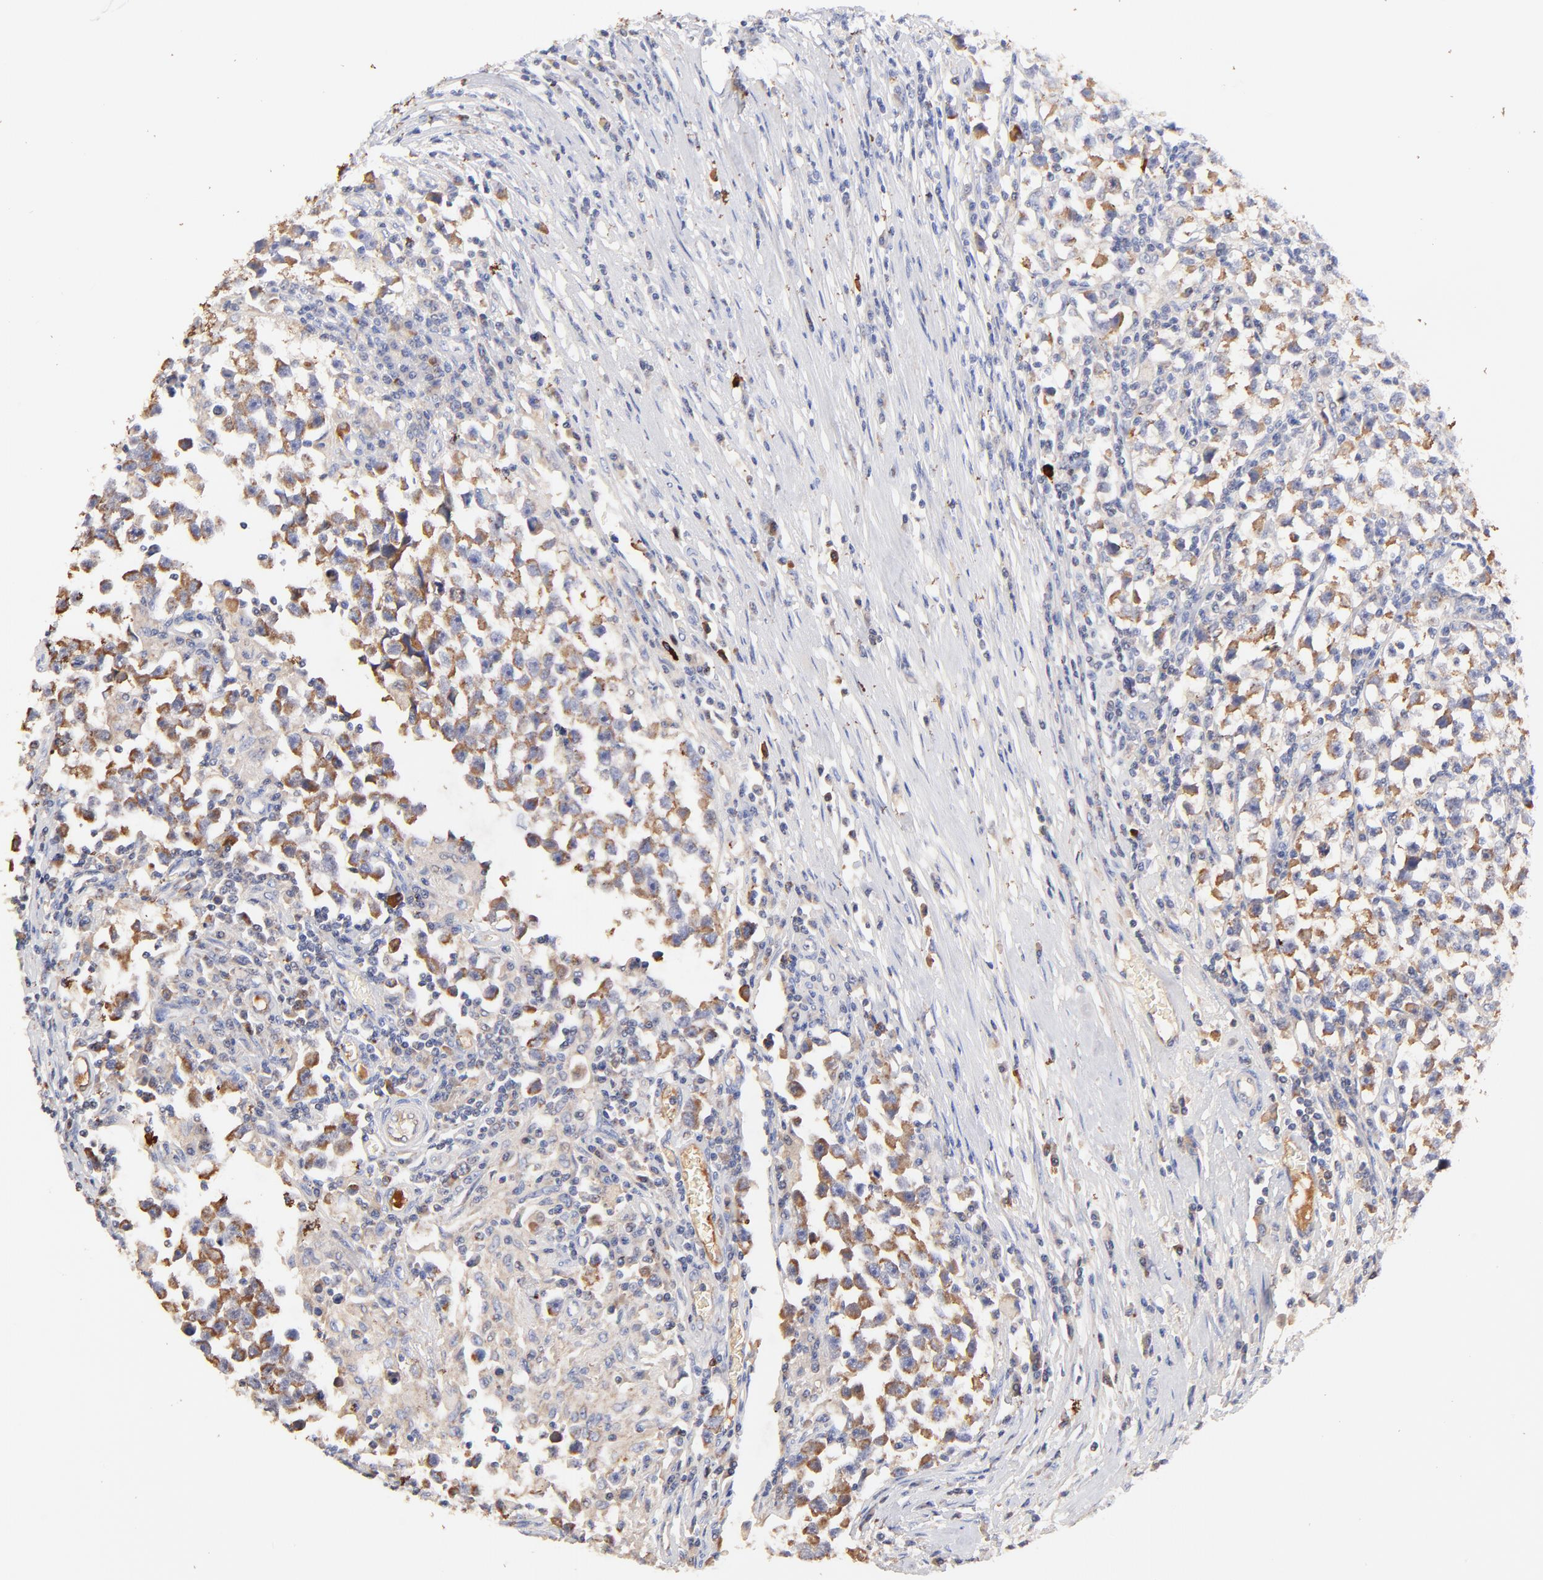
{"staining": {"intensity": "weak", "quantity": ">75%", "location": "cytoplasmic/membranous"}, "tissue": "testis cancer", "cell_type": "Tumor cells", "image_type": "cancer", "snomed": [{"axis": "morphology", "description": "Seminoma, NOS"}, {"axis": "topography", "description": "Testis"}], "caption": "Testis cancer (seminoma) stained with a protein marker reveals weak staining in tumor cells.", "gene": "IGLV7-43", "patient": {"sex": "male", "age": 33}}